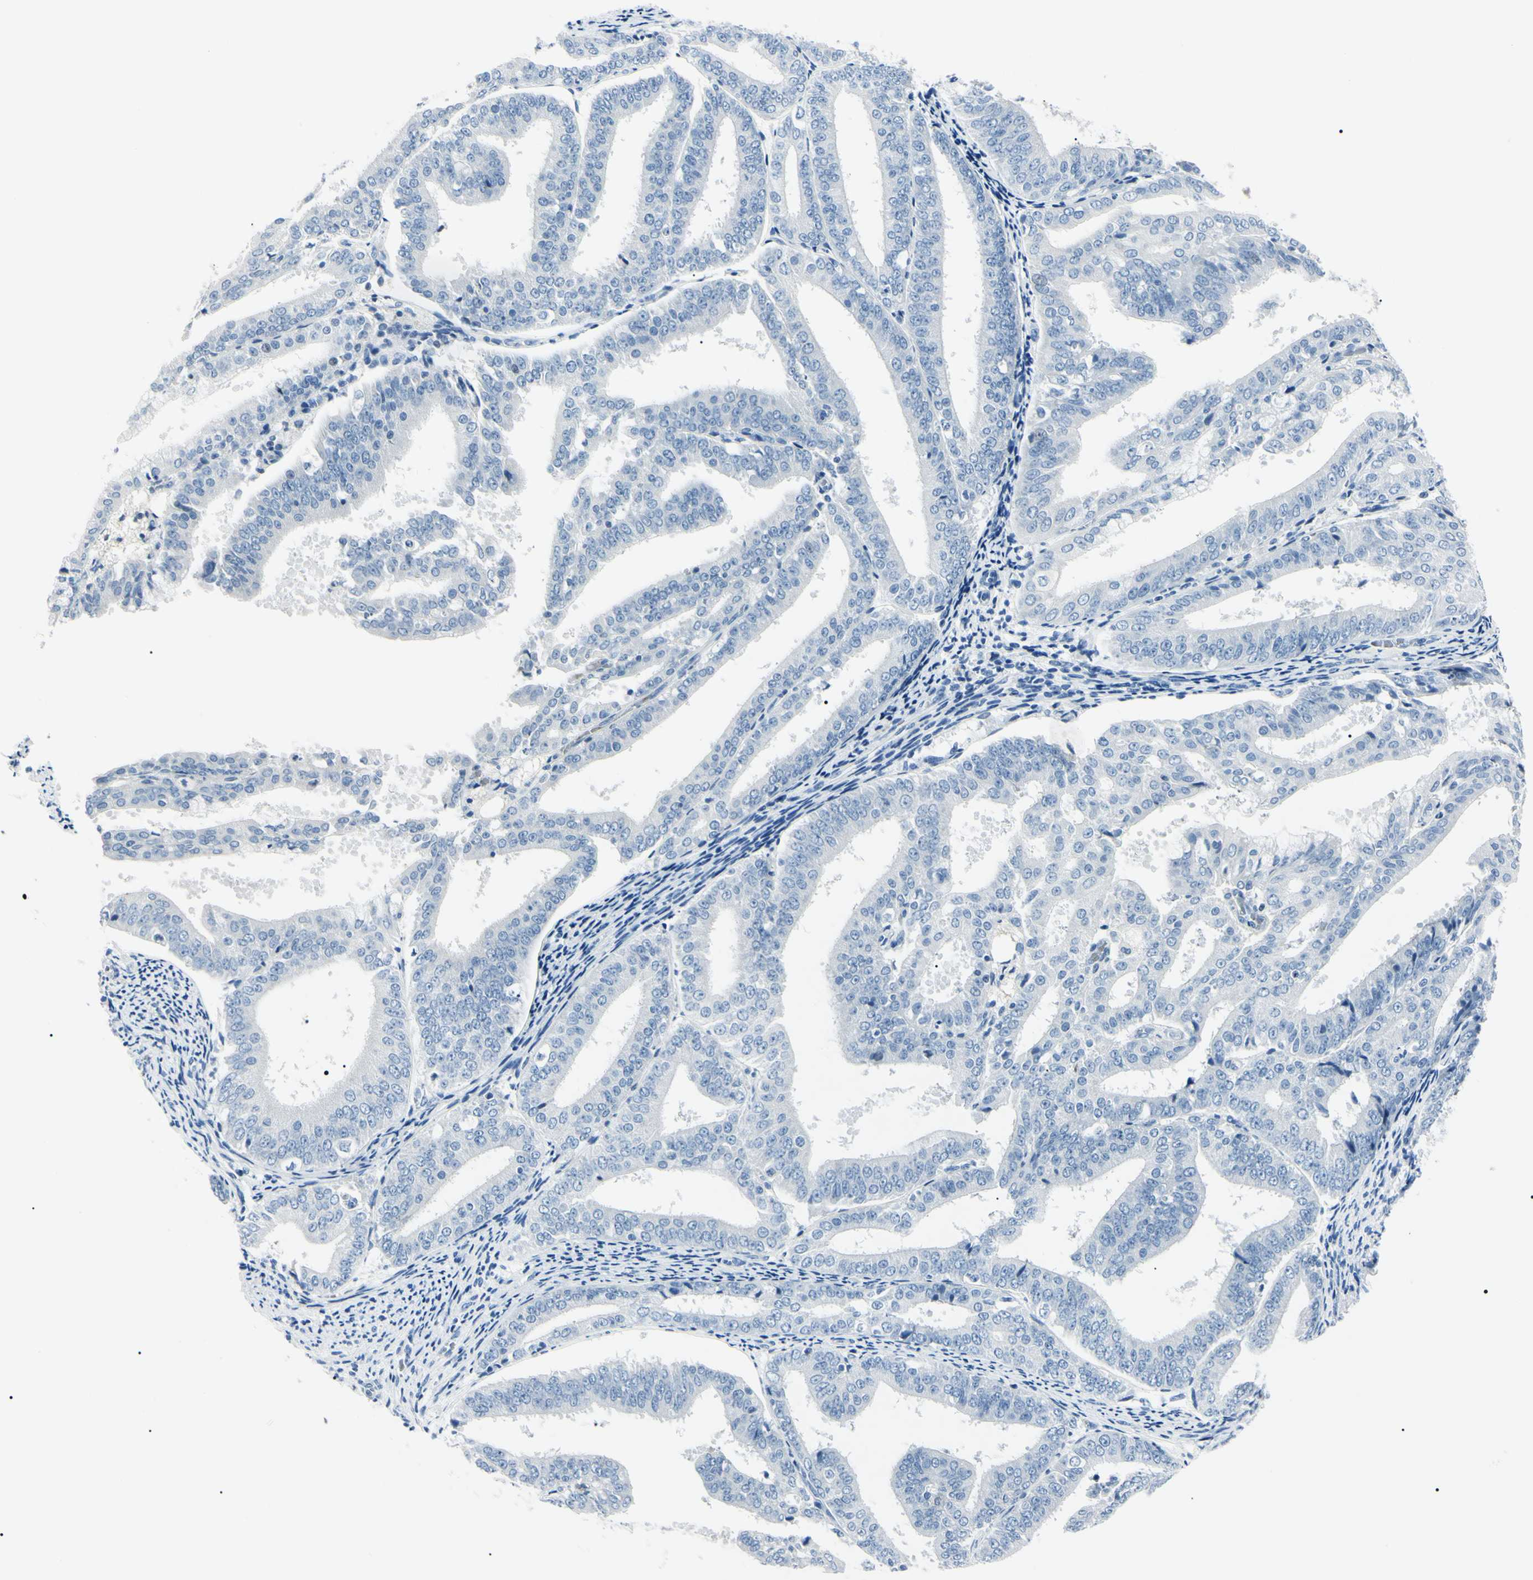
{"staining": {"intensity": "negative", "quantity": "none", "location": "none"}, "tissue": "endometrial cancer", "cell_type": "Tumor cells", "image_type": "cancer", "snomed": [{"axis": "morphology", "description": "Adenocarcinoma, NOS"}, {"axis": "topography", "description": "Endometrium"}], "caption": "This is a photomicrograph of immunohistochemistry (IHC) staining of endometrial adenocarcinoma, which shows no positivity in tumor cells. Nuclei are stained in blue.", "gene": "CA2", "patient": {"sex": "female", "age": 63}}